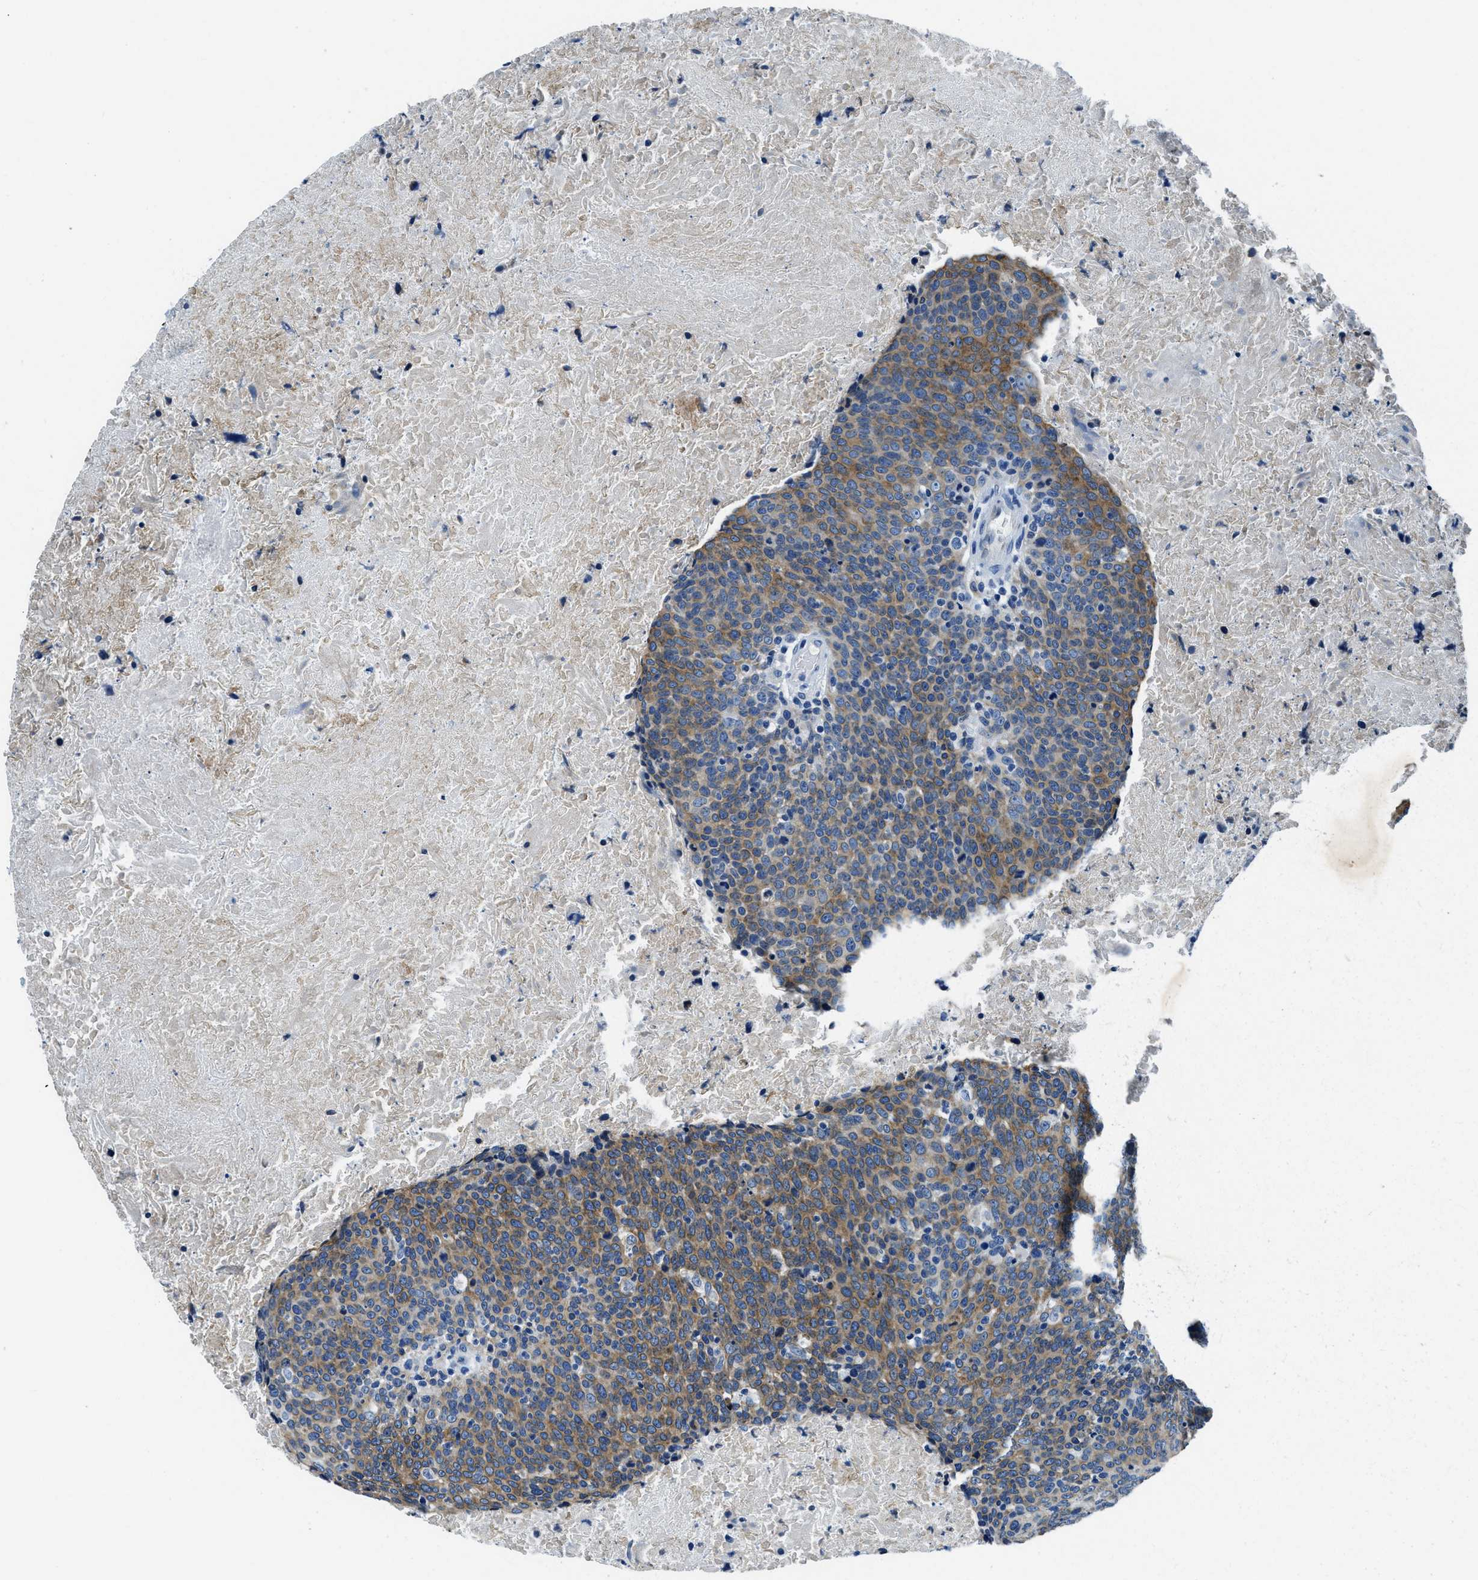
{"staining": {"intensity": "moderate", "quantity": ">75%", "location": "cytoplasmic/membranous"}, "tissue": "head and neck cancer", "cell_type": "Tumor cells", "image_type": "cancer", "snomed": [{"axis": "morphology", "description": "Squamous cell carcinoma, NOS"}, {"axis": "morphology", "description": "Squamous cell carcinoma, metastatic, NOS"}, {"axis": "topography", "description": "Lymph node"}, {"axis": "topography", "description": "Head-Neck"}], "caption": "Tumor cells display moderate cytoplasmic/membranous staining in approximately >75% of cells in head and neck cancer (squamous cell carcinoma).", "gene": "UBAC2", "patient": {"sex": "male", "age": 62}}